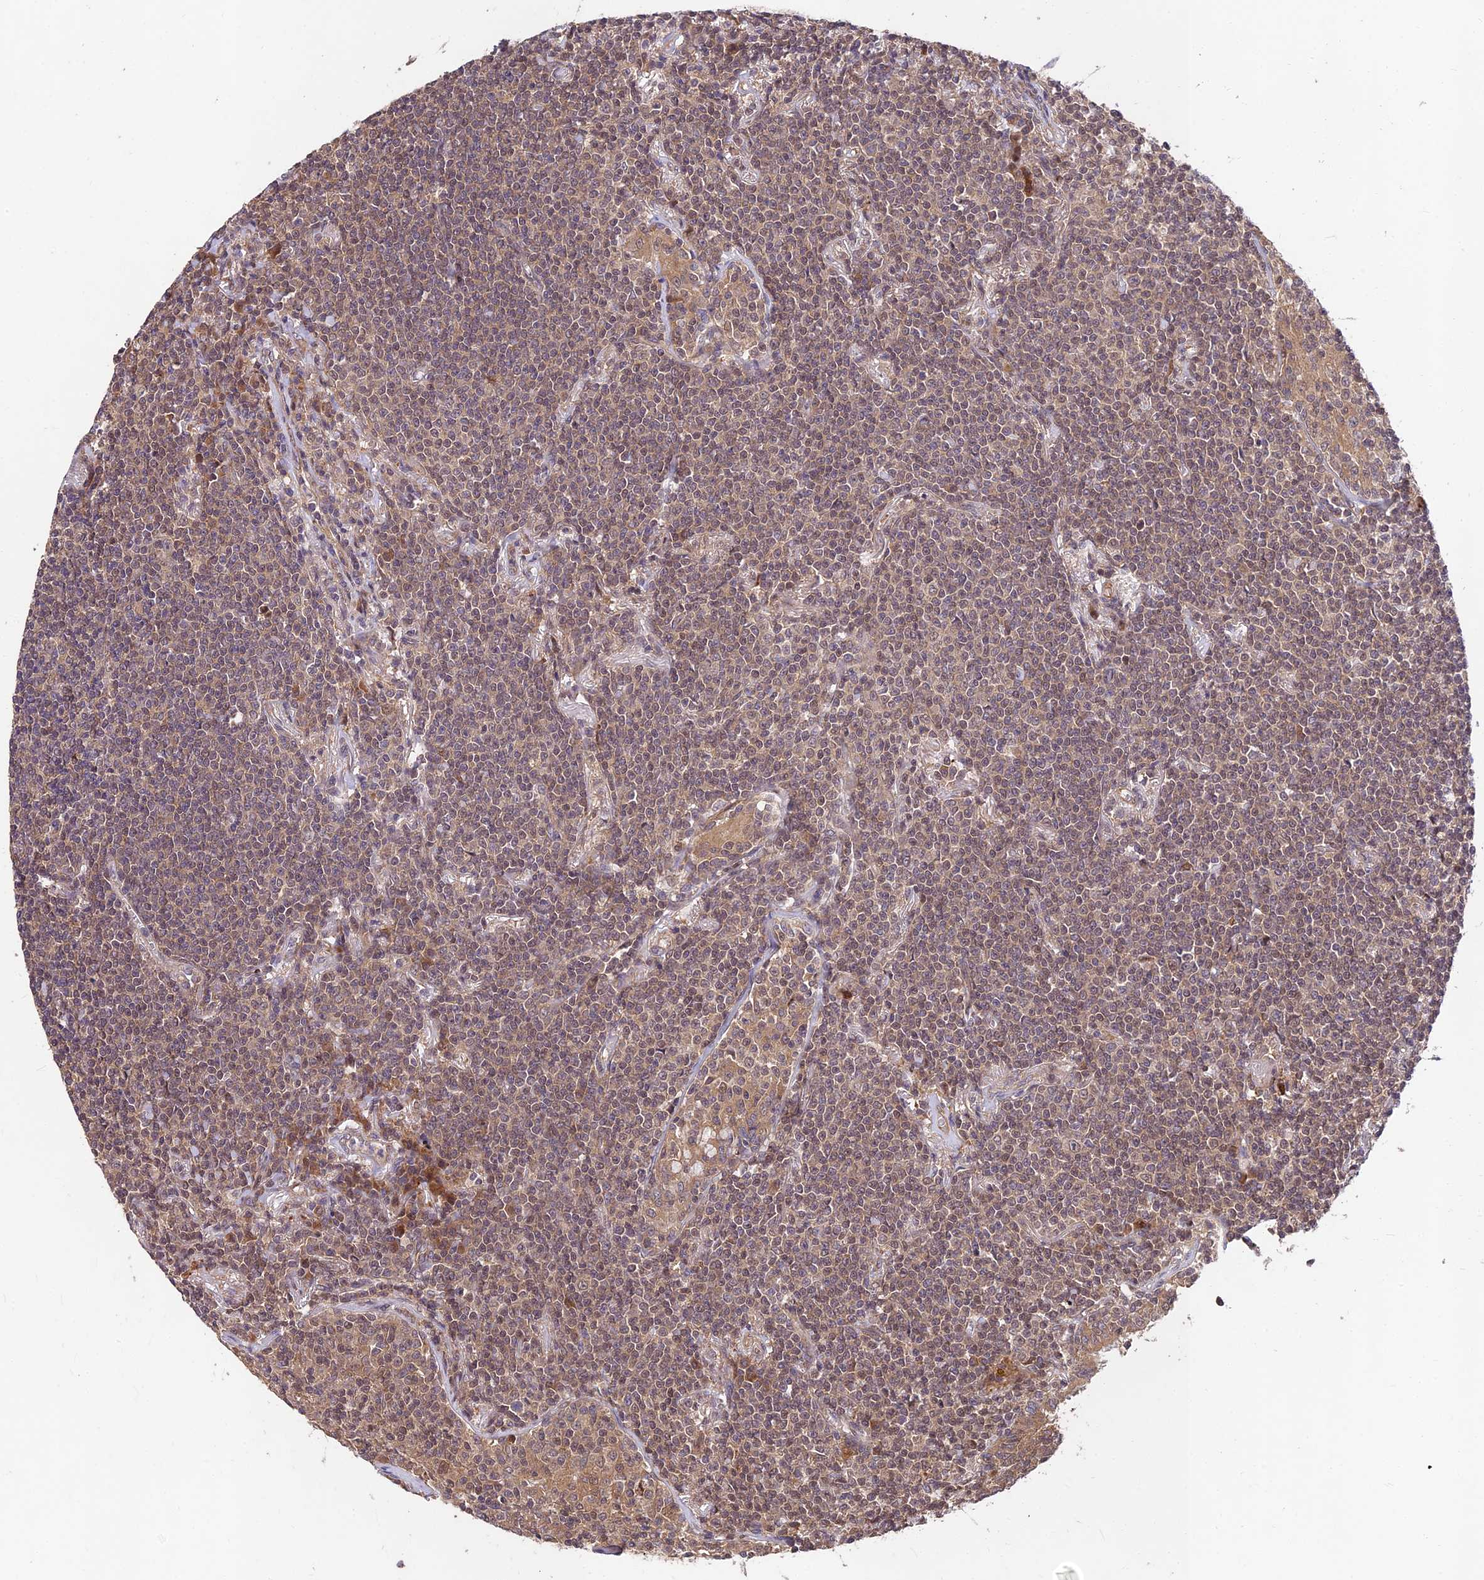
{"staining": {"intensity": "weak", "quantity": "25%-75%", "location": "nuclear"}, "tissue": "lymphoma", "cell_type": "Tumor cells", "image_type": "cancer", "snomed": [{"axis": "morphology", "description": "Malignant lymphoma, non-Hodgkin's type, Low grade"}, {"axis": "topography", "description": "Lung"}], "caption": "Tumor cells show weak nuclear staining in about 25%-75% of cells in malignant lymphoma, non-Hodgkin's type (low-grade).", "gene": "MKKS", "patient": {"sex": "female", "age": 71}}